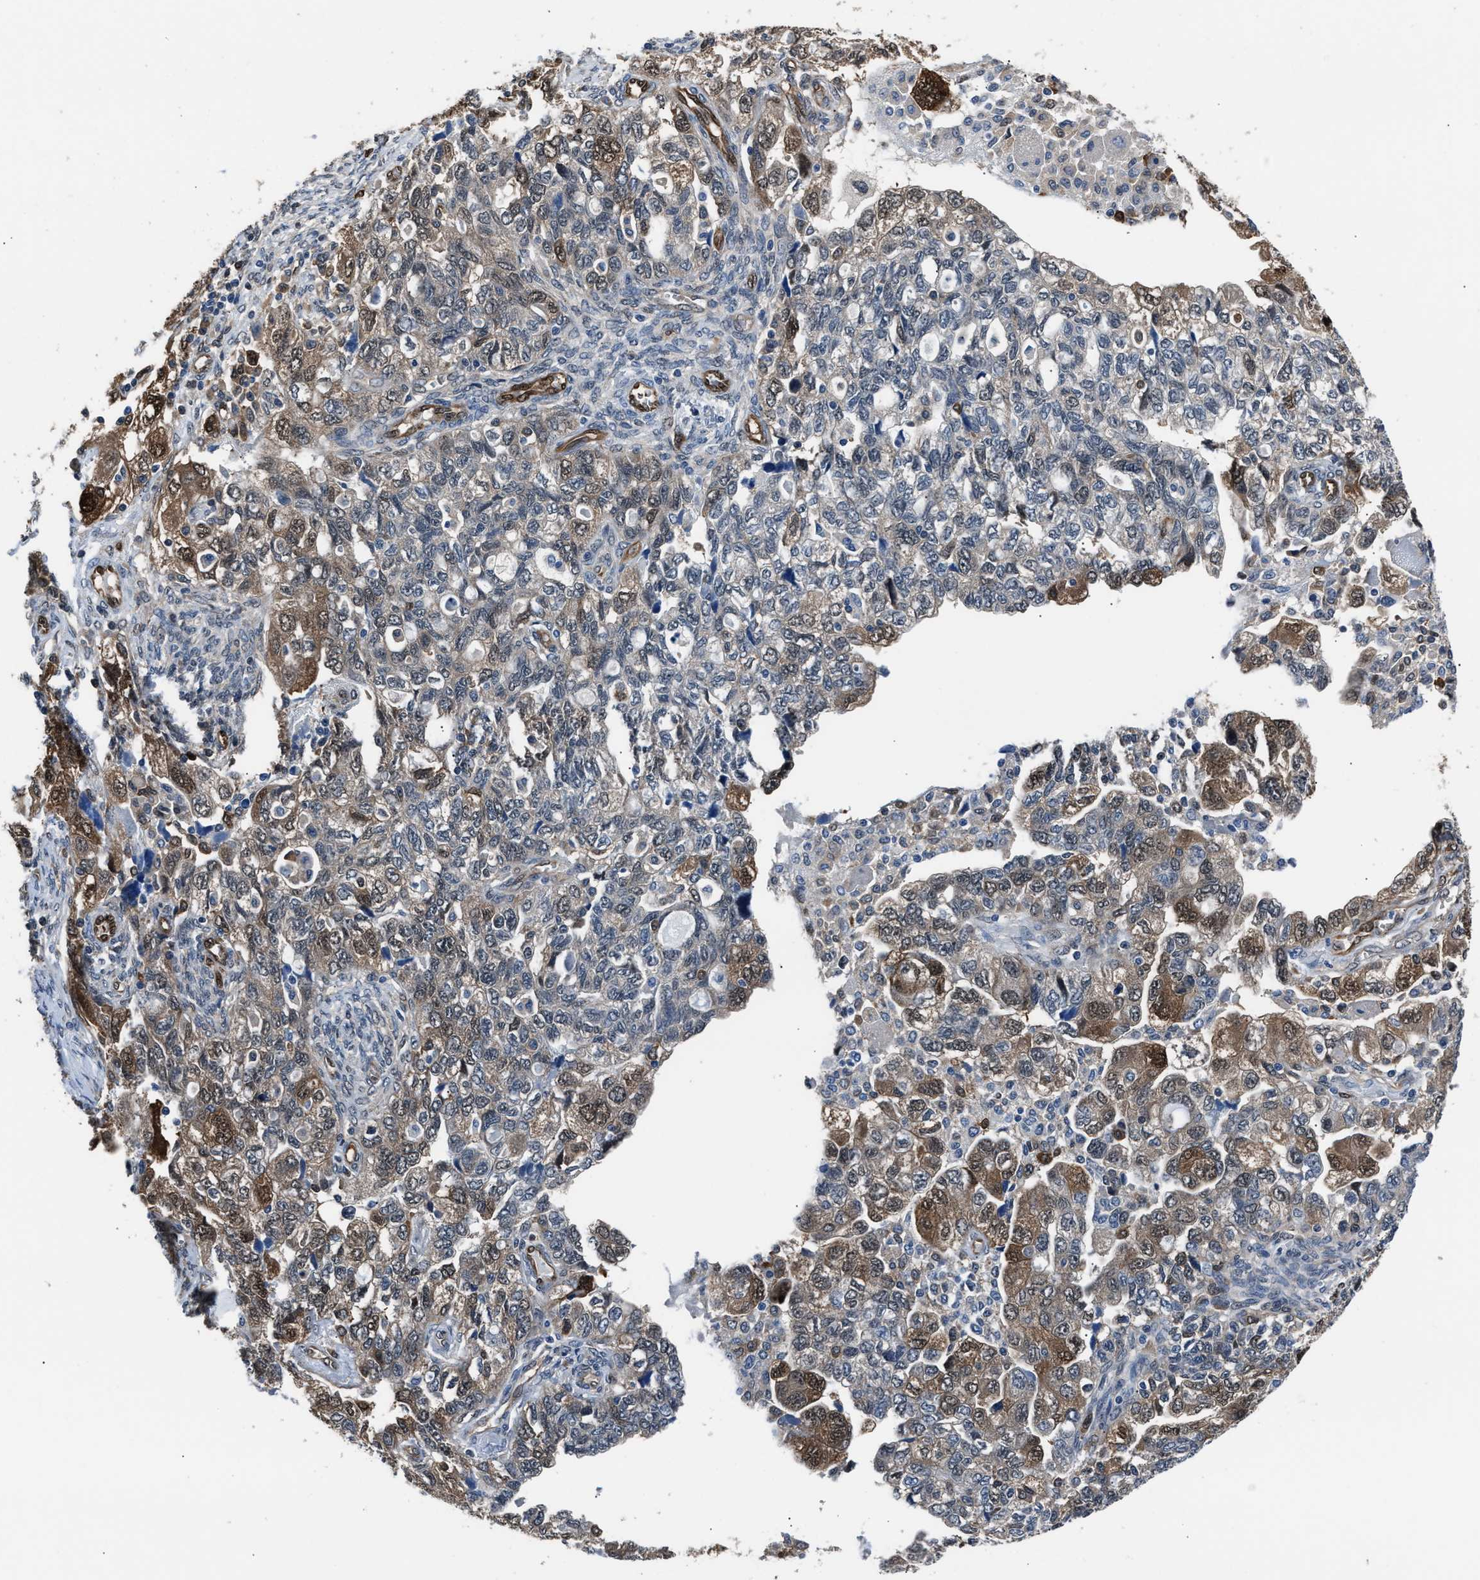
{"staining": {"intensity": "moderate", "quantity": "25%-75%", "location": "cytoplasmic/membranous,nuclear"}, "tissue": "ovarian cancer", "cell_type": "Tumor cells", "image_type": "cancer", "snomed": [{"axis": "morphology", "description": "Carcinoma, NOS"}, {"axis": "morphology", "description": "Cystadenocarcinoma, serous, NOS"}, {"axis": "topography", "description": "Ovary"}], "caption": "About 25%-75% of tumor cells in serous cystadenocarcinoma (ovarian) exhibit moderate cytoplasmic/membranous and nuclear protein expression as visualized by brown immunohistochemical staining.", "gene": "PPA1", "patient": {"sex": "female", "age": 69}}